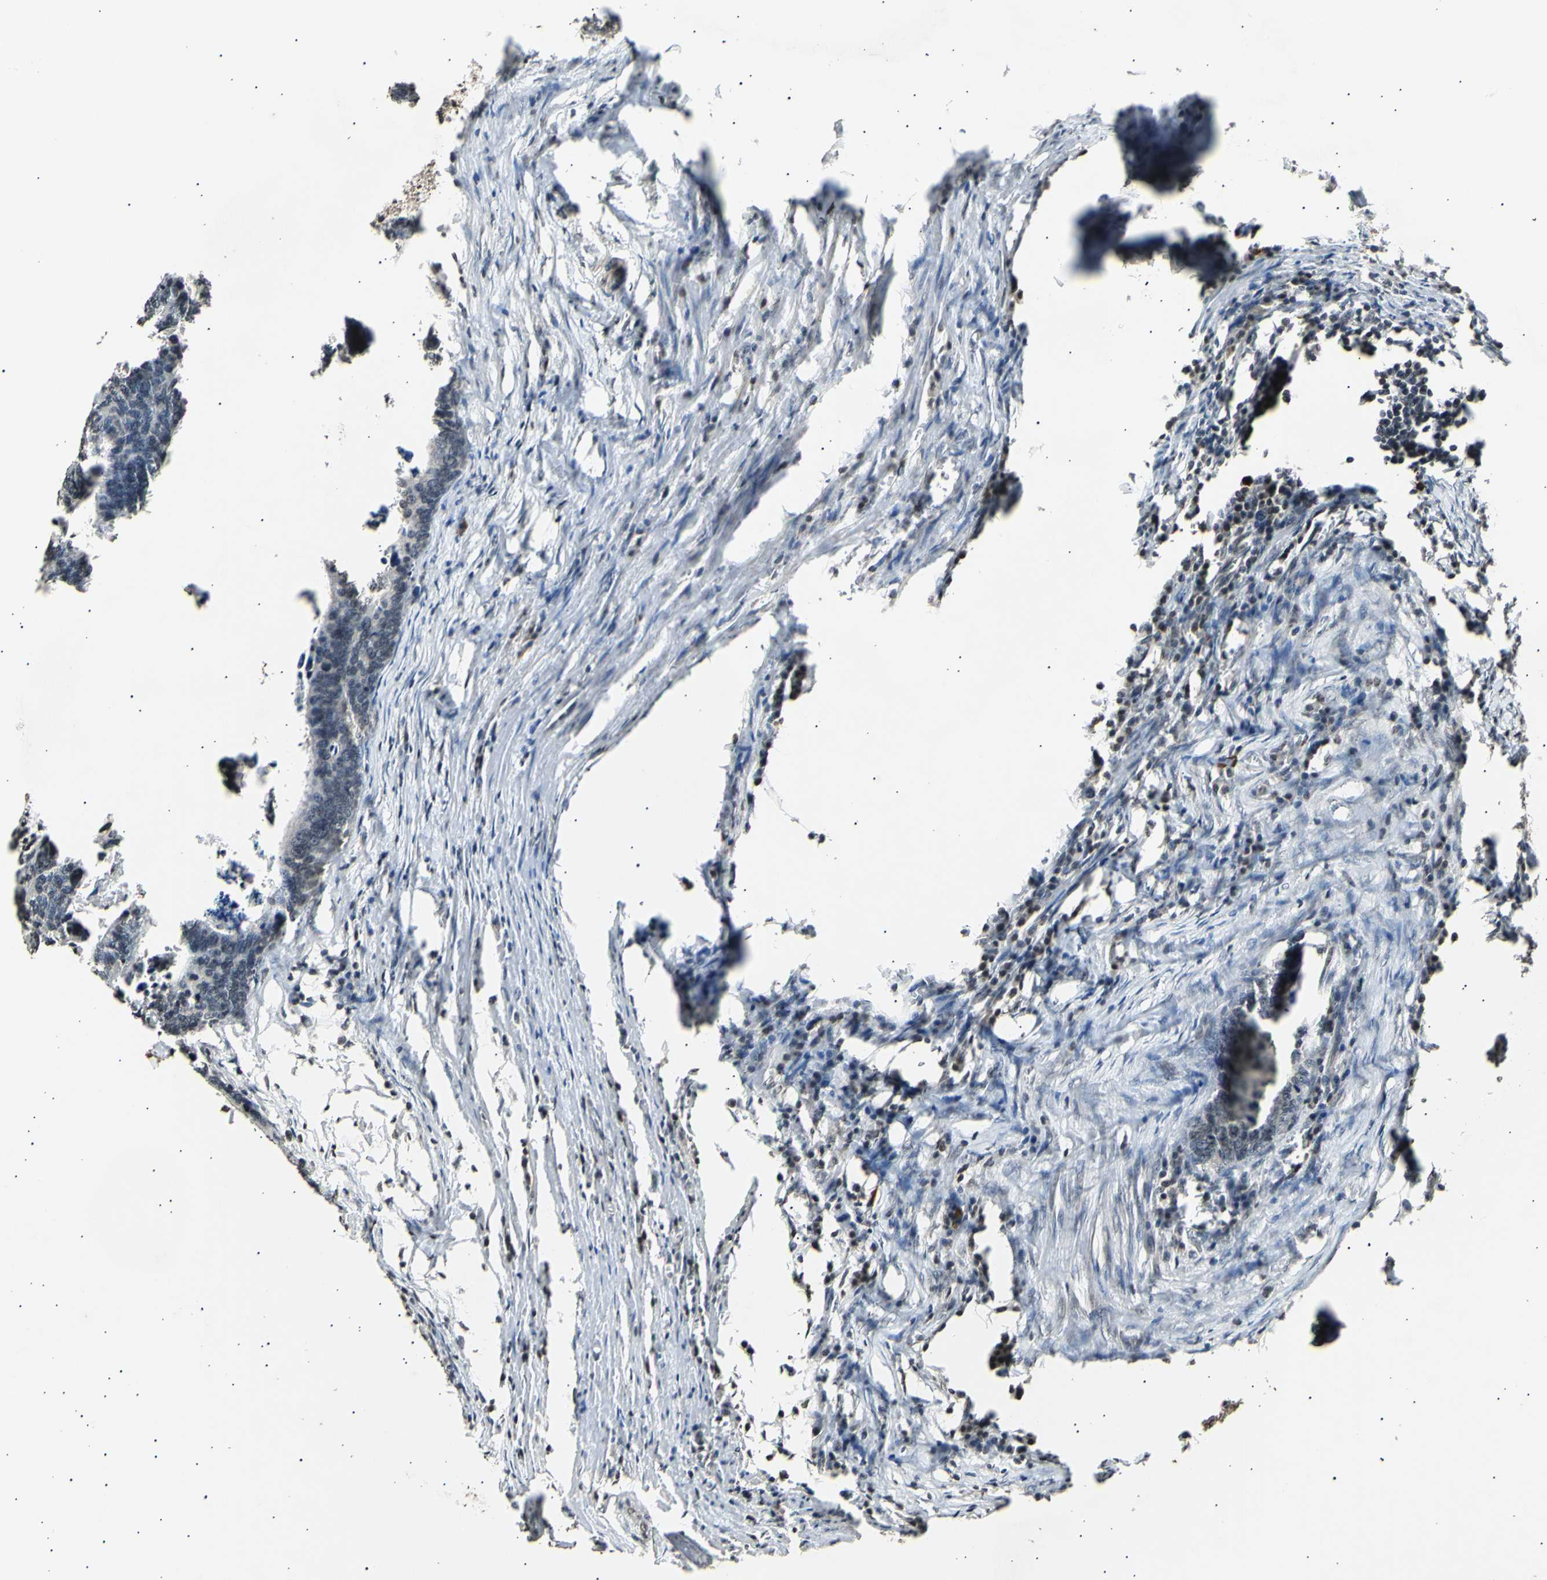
{"staining": {"intensity": "negative", "quantity": "none", "location": "none"}, "tissue": "colorectal cancer", "cell_type": "Tumor cells", "image_type": "cancer", "snomed": [{"axis": "morphology", "description": "Adenocarcinoma, NOS"}, {"axis": "topography", "description": "Colon"}], "caption": "Tumor cells are negative for brown protein staining in colorectal cancer (adenocarcinoma).", "gene": "ANAPC7", "patient": {"sex": "male", "age": 72}}